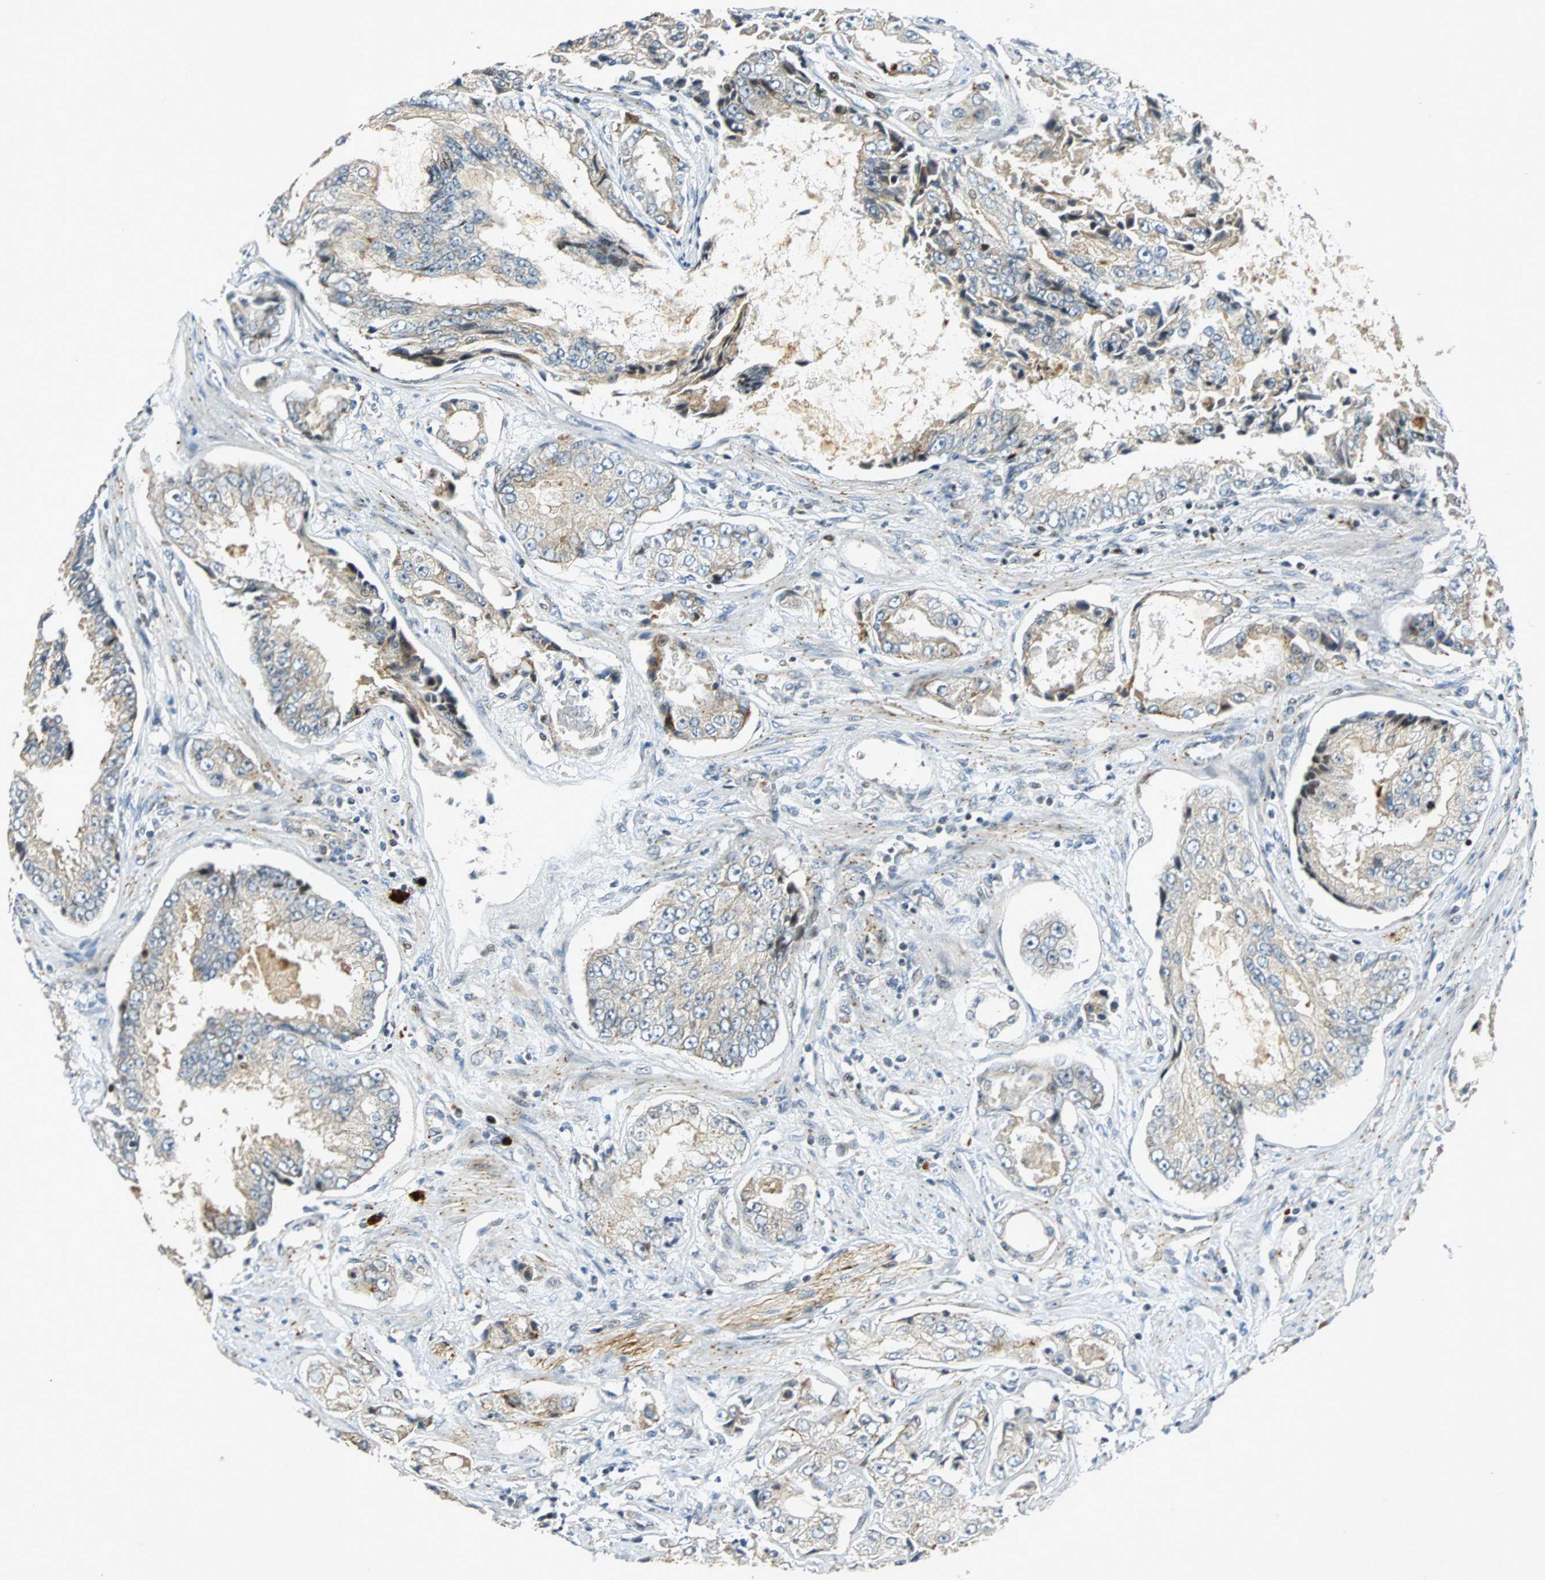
{"staining": {"intensity": "weak", "quantity": "25%-75%", "location": "cytoplasmic/membranous"}, "tissue": "prostate cancer", "cell_type": "Tumor cells", "image_type": "cancer", "snomed": [{"axis": "morphology", "description": "Adenocarcinoma, High grade"}, {"axis": "topography", "description": "Prostate"}], "caption": "DAB immunohistochemical staining of human prostate high-grade adenocarcinoma shows weak cytoplasmic/membranous protein positivity in about 25%-75% of tumor cells.", "gene": "TUBA4A", "patient": {"sex": "male", "age": 73}}